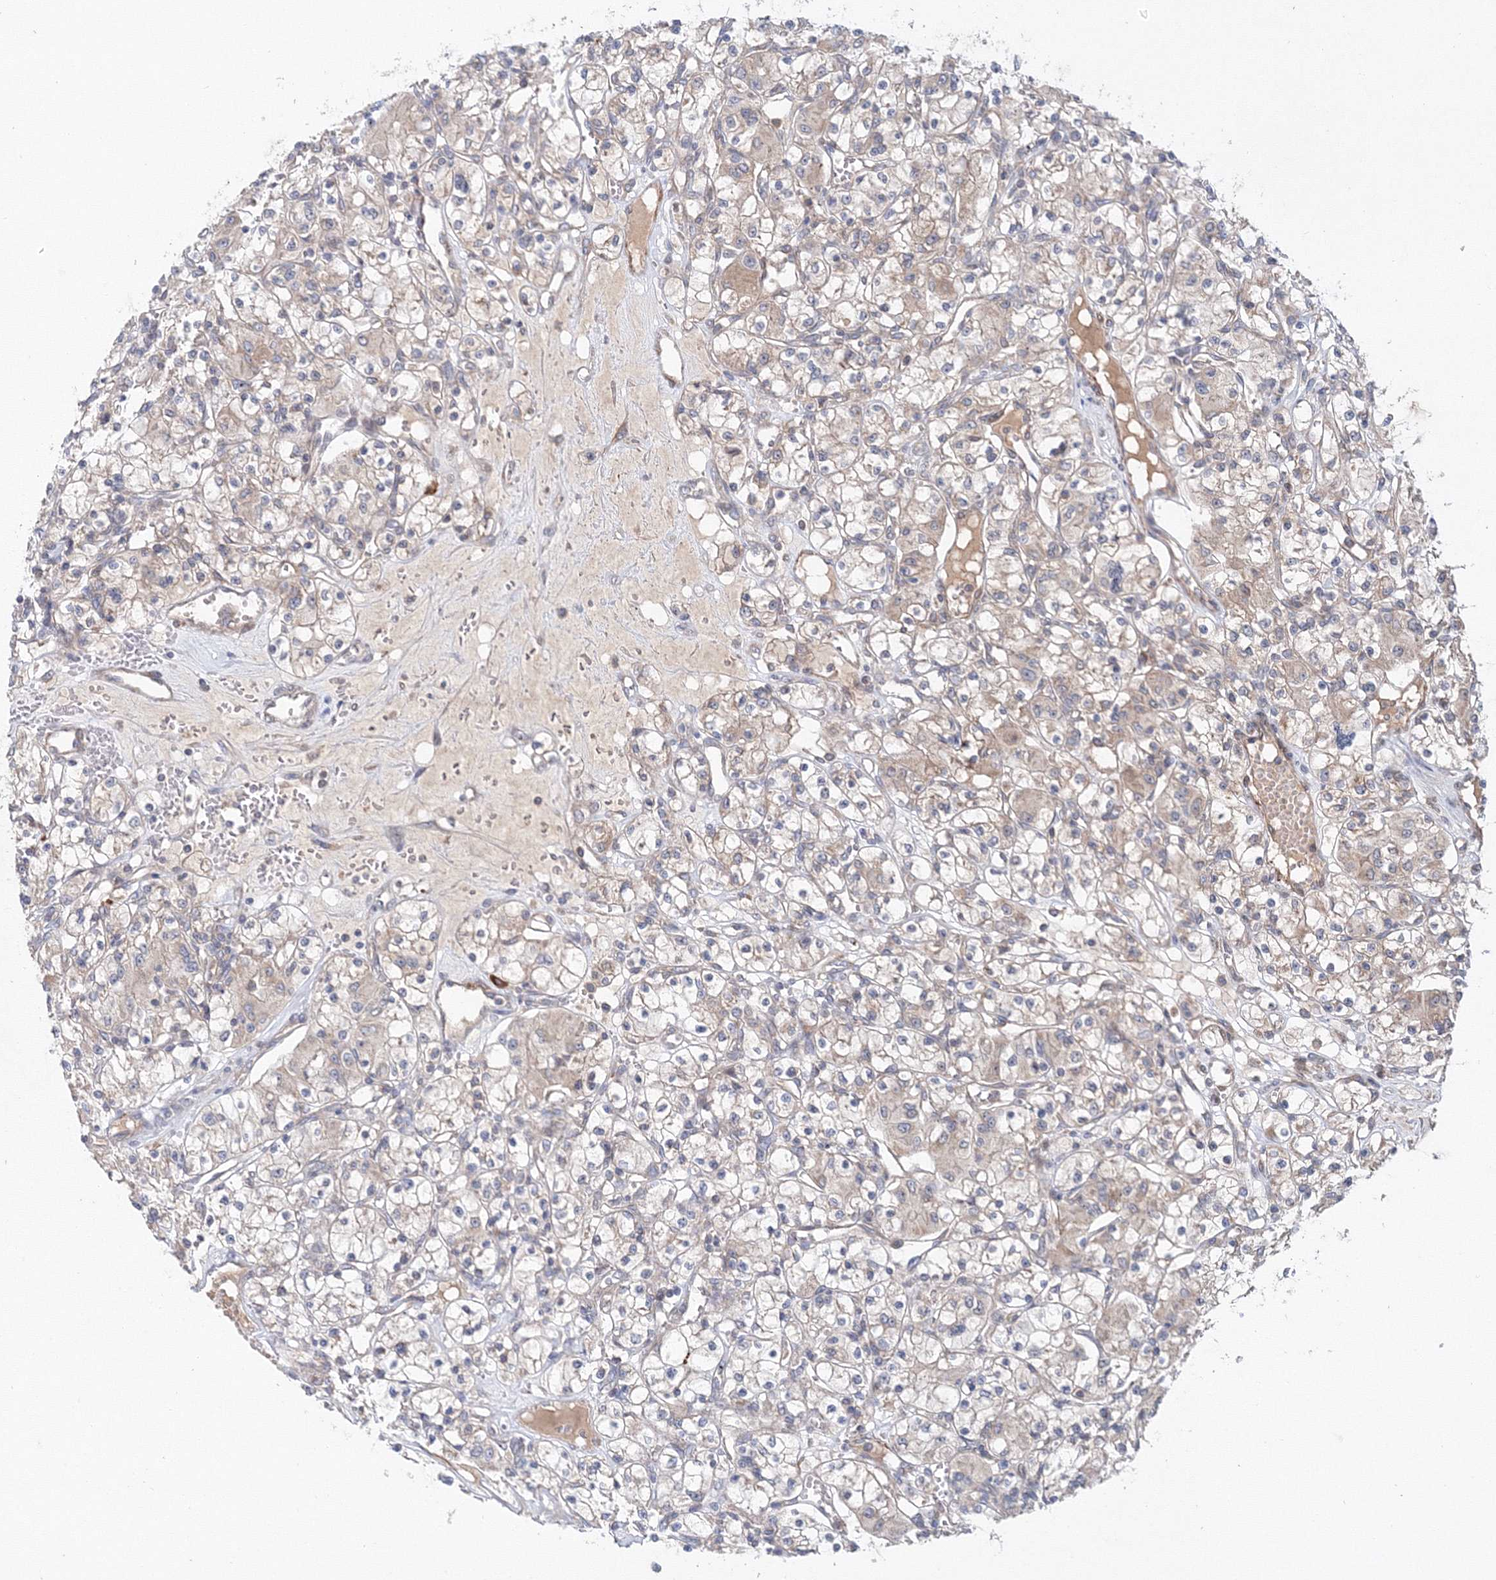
{"staining": {"intensity": "weak", "quantity": "<25%", "location": "cytoplasmic/membranous"}, "tissue": "renal cancer", "cell_type": "Tumor cells", "image_type": "cancer", "snomed": [{"axis": "morphology", "description": "Adenocarcinoma, NOS"}, {"axis": "topography", "description": "Kidney"}], "caption": "This is an immunohistochemistry image of human renal cancer. There is no expression in tumor cells.", "gene": "NOA1", "patient": {"sex": "female", "age": 59}}